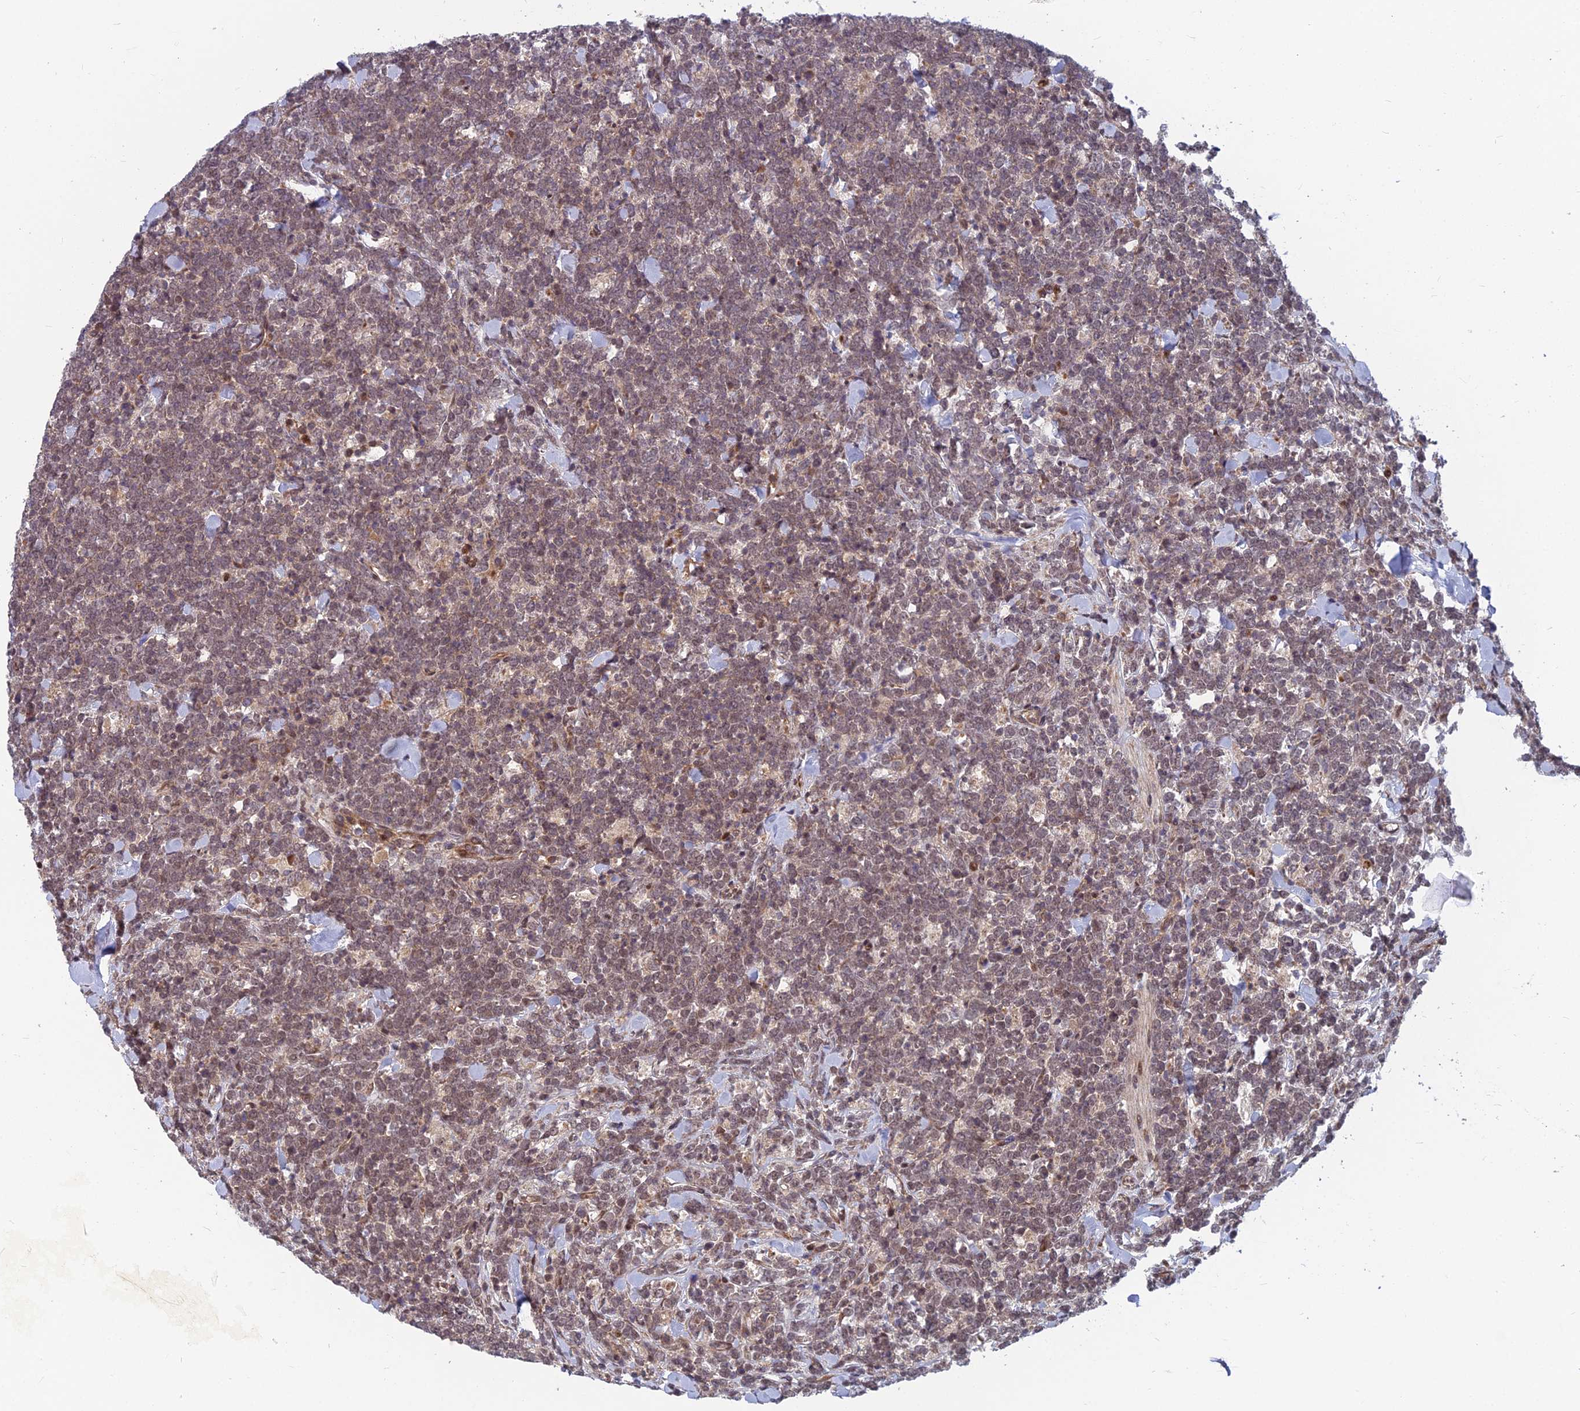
{"staining": {"intensity": "weak", "quantity": "<25%", "location": "nuclear"}, "tissue": "lymphoma", "cell_type": "Tumor cells", "image_type": "cancer", "snomed": [{"axis": "morphology", "description": "Malignant lymphoma, non-Hodgkin's type, High grade"}, {"axis": "topography", "description": "Small intestine"}], "caption": "IHC photomicrograph of neoplastic tissue: human malignant lymphoma, non-Hodgkin's type (high-grade) stained with DAB (3,3'-diaminobenzidine) reveals no significant protein positivity in tumor cells.", "gene": "COMMD2", "patient": {"sex": "male", "age": 8}}